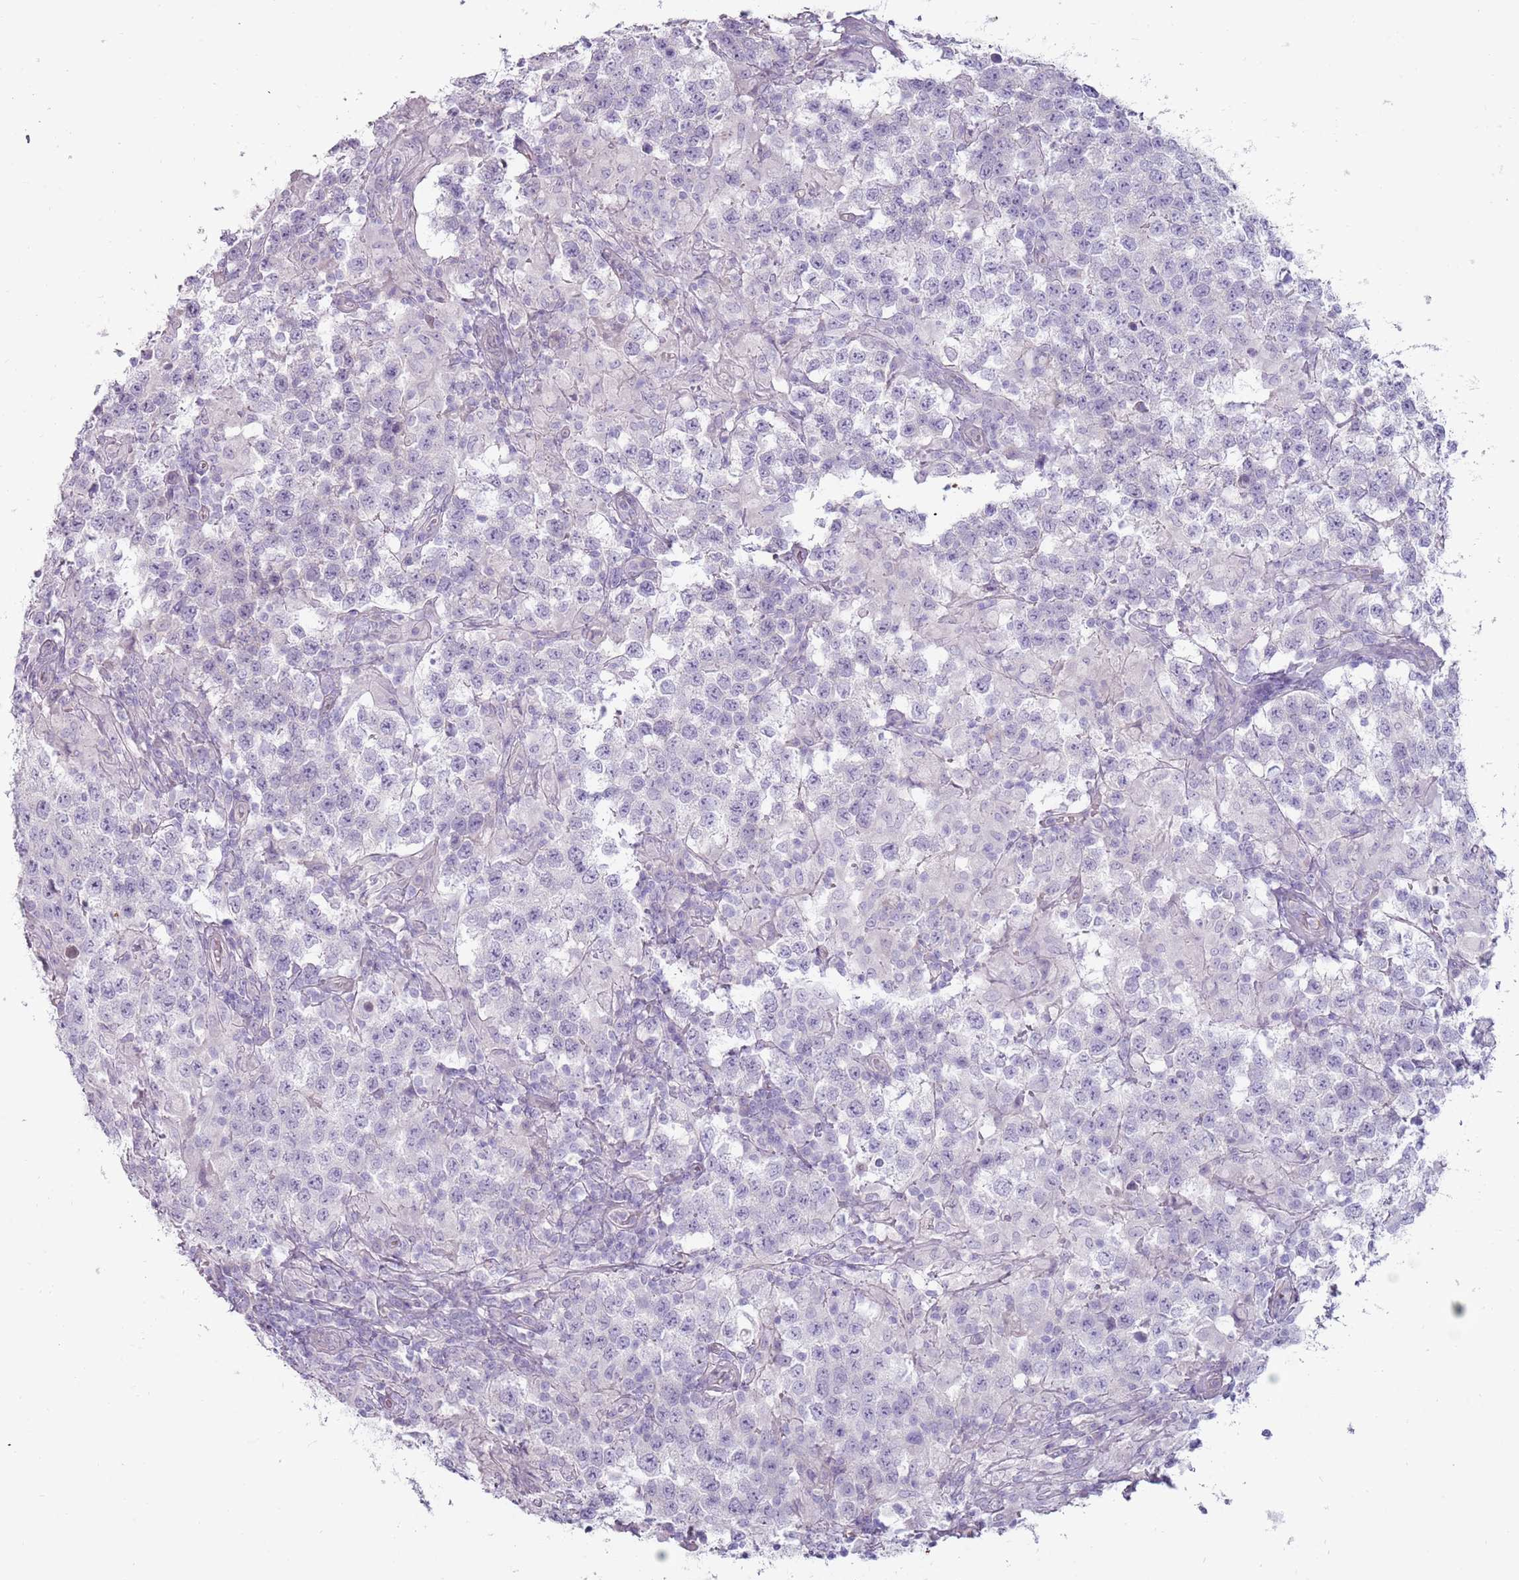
{"staining": {"intensity": "negative", "quantity": "none", "location": "none"}, "tissue": "testis cancer", "cell_type": "Tumor cells", "image_type": "cancer", "snomed": [{"axis": "morphology", "description": "Seminoma, NOS"}, {"axis": "morphology", "description": "Carcinoma, Embryonal, NOS"}, {"axis": "topography", "description": "Testis"}], "caption": "Tumor cells show no significant staining in testis cancer. (Stains: DAB (3,3'-diaminobenzidine) IHC with hematoxylin counter stain, Microscopy: brightfield microscopy at high magnification).", "gene": "RFX2", "patient": {"sex": "male", "age": 41}}